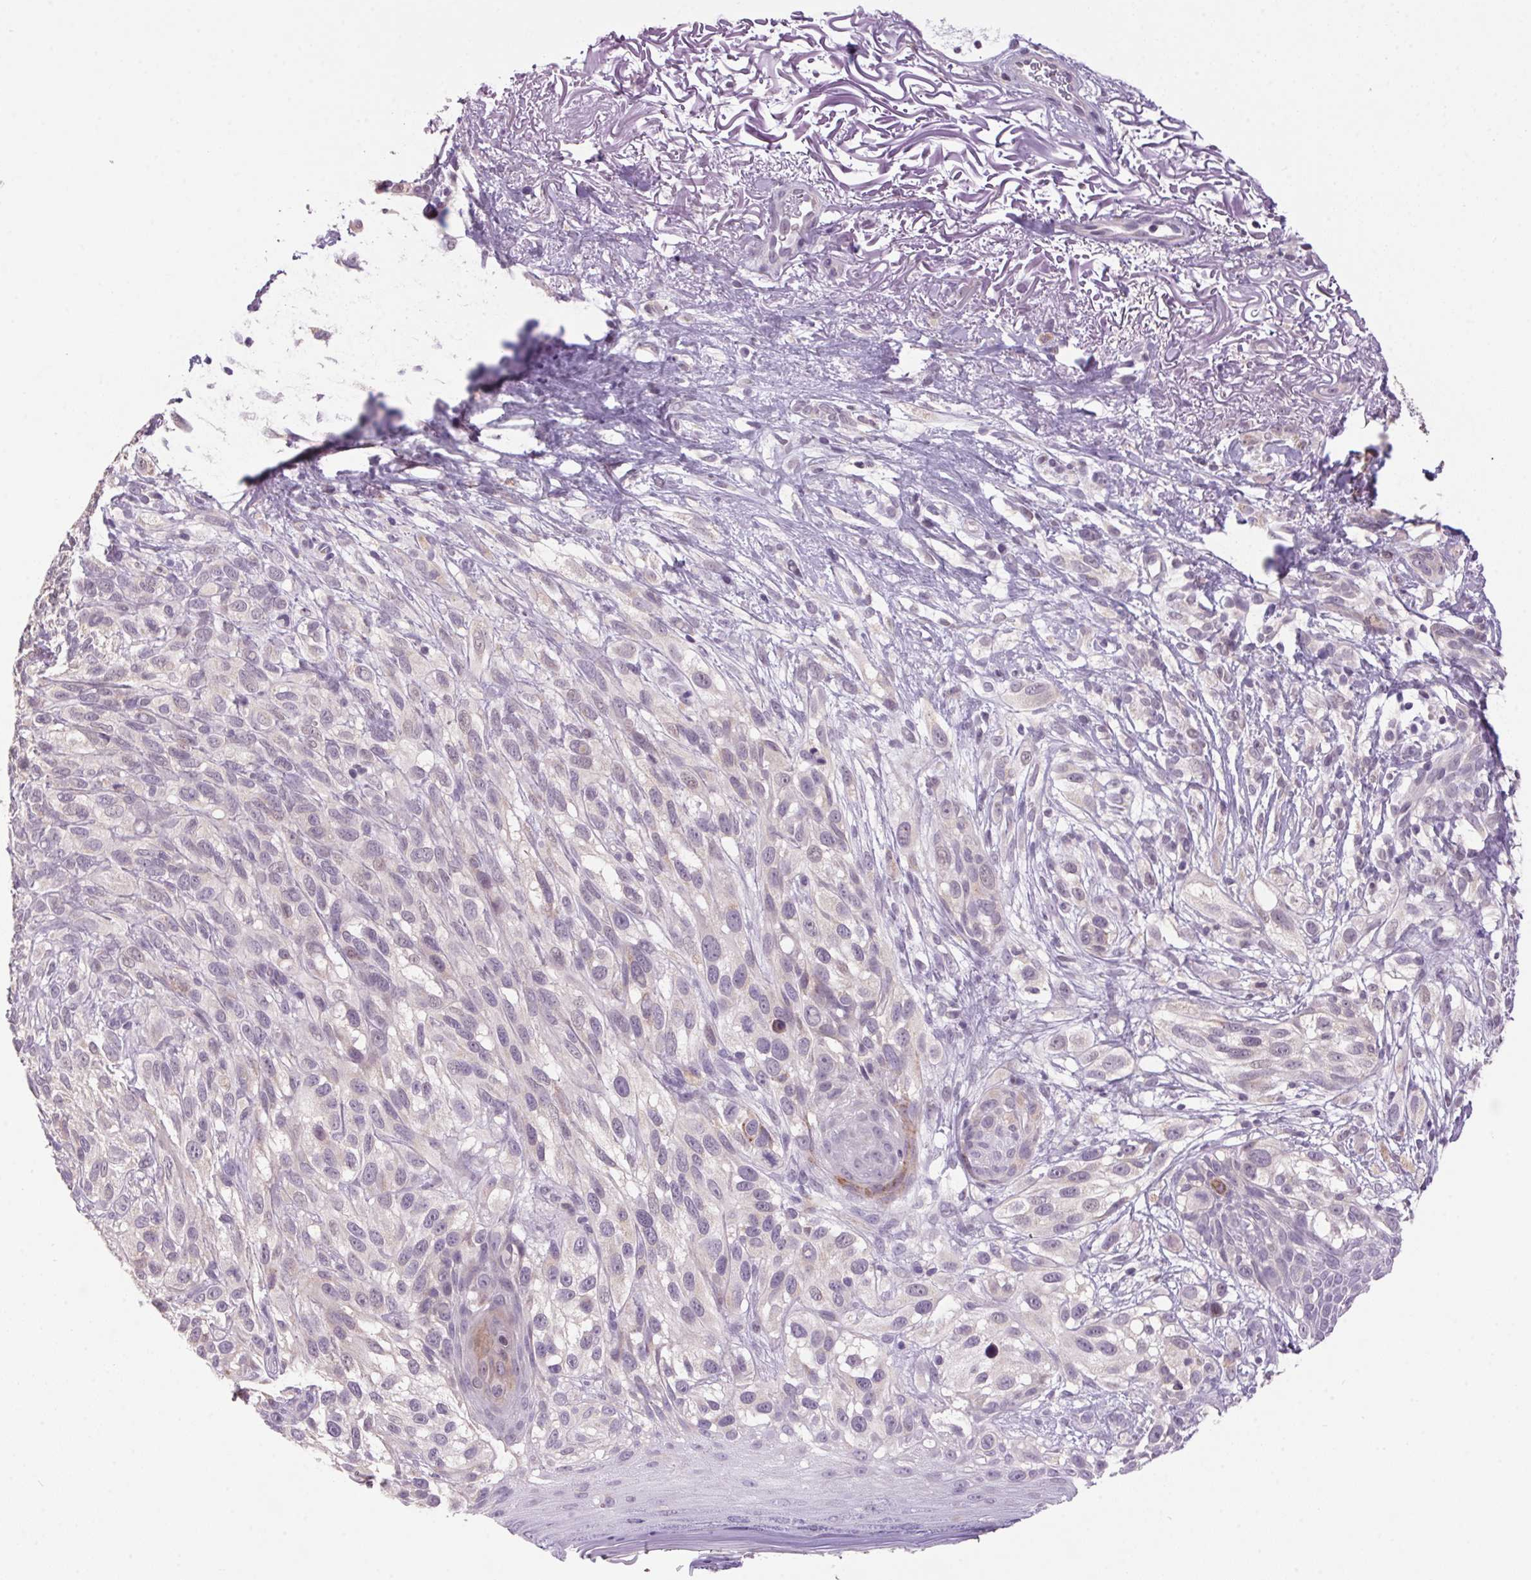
{"staining": {"intensity": "weak", "quantity": "<25%", "location": "nuclear"}, "tissue": "melanoma", "cell_type": "Tumor cells", "image_type": "cancer", "snomed": [{"axis": "morphology", "description": "Malignant melanoma, NOS"}, {"axis": "topography", "description": "Skin"}], "caption": "Immunohistochemistry histopathology image of neoplastic tissue: human malignant melanoma stained with DAB displays no significant protein positivity in tumor cells.", "gene": "VWA3B", "patient": {"sex": "female", "age": 86}}